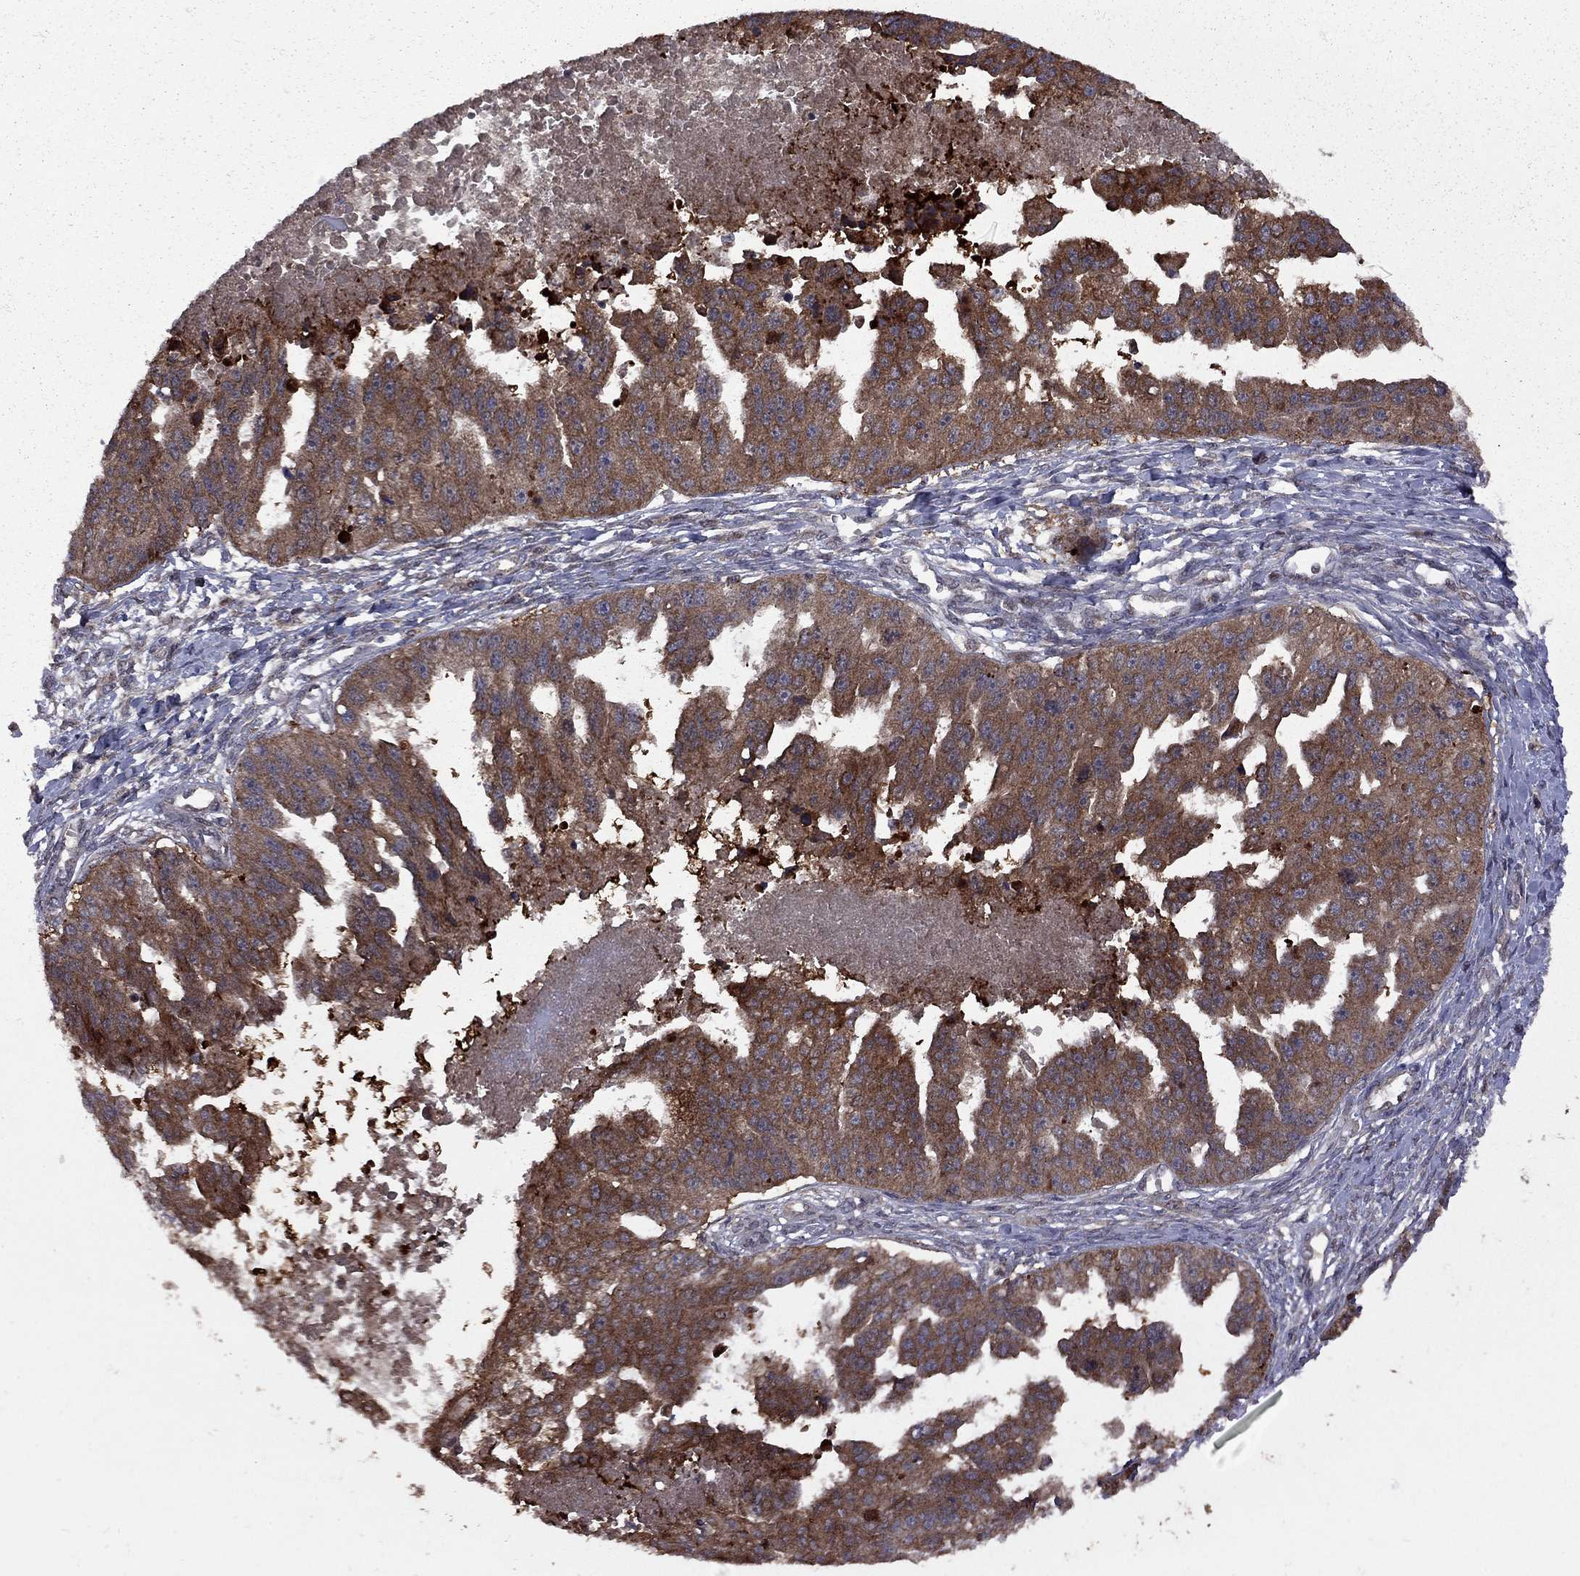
{"staining": {"intensity": "strong", "quantity": ">75%", "location": "cytoplasmic/membranous"}, "tissue": "ovarian cancer", "cell_type": "Tumor cells", "image_type": "cancer", "snomed": [{"axis": "morphology", "description": "Cystadenocarcinoma, serous, NOS"}, {"axis": "topography", "description": "Ovary"}], "caption": "Protein staining by immunohistochemistry exhibits strong cytoplasmic/membranous expression in approximately >75% of tumor cells in ovarian serous cystadenocarcinoma. The staining was performed using DAB (3,3'-diaminobenzidine), with brown indicating positive protein expression. Nuclei are stained blue with hematoxylin.", "gene": "IPP", "patient": {"sex": "female", "age": 58}}